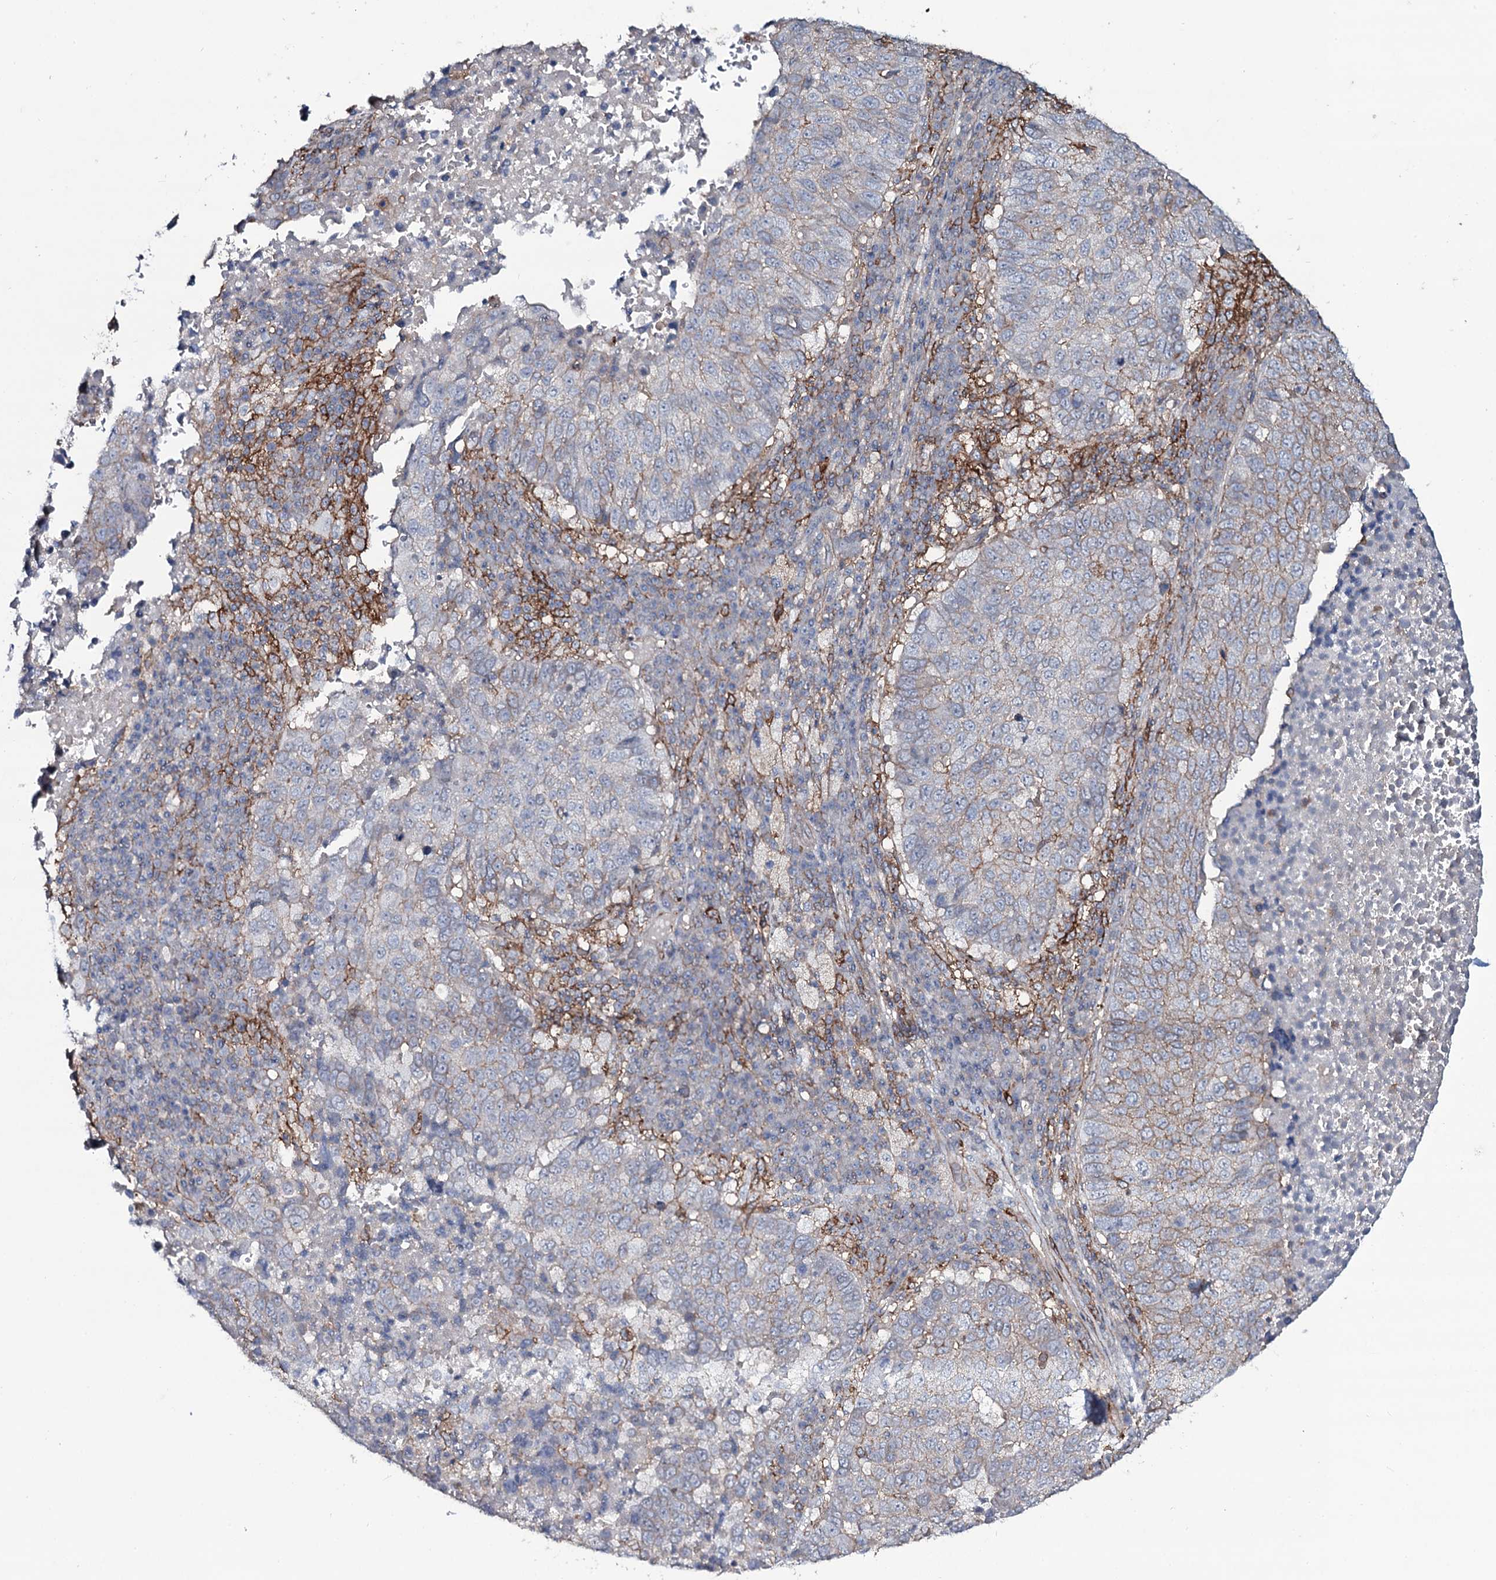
{"staining": {"intensity": "weak", "quantity": "<25%", "location": "cytoplasmic/membranous"}, "tissue": "lung cancer", "cell_type": "Tumor cells", "image_type": "cancer", "snomed": [{"axis": "morphology", "description": "Squamous cell carcinoma, NOS"}, {"axis": "topography", "description": "Lung"}], "caption": "Tumor cells are negative for protein expression in human squamous cell carcinoma (lung).", "gene": "SNAP23", "patient": {"sex": "male", "age": 73}}